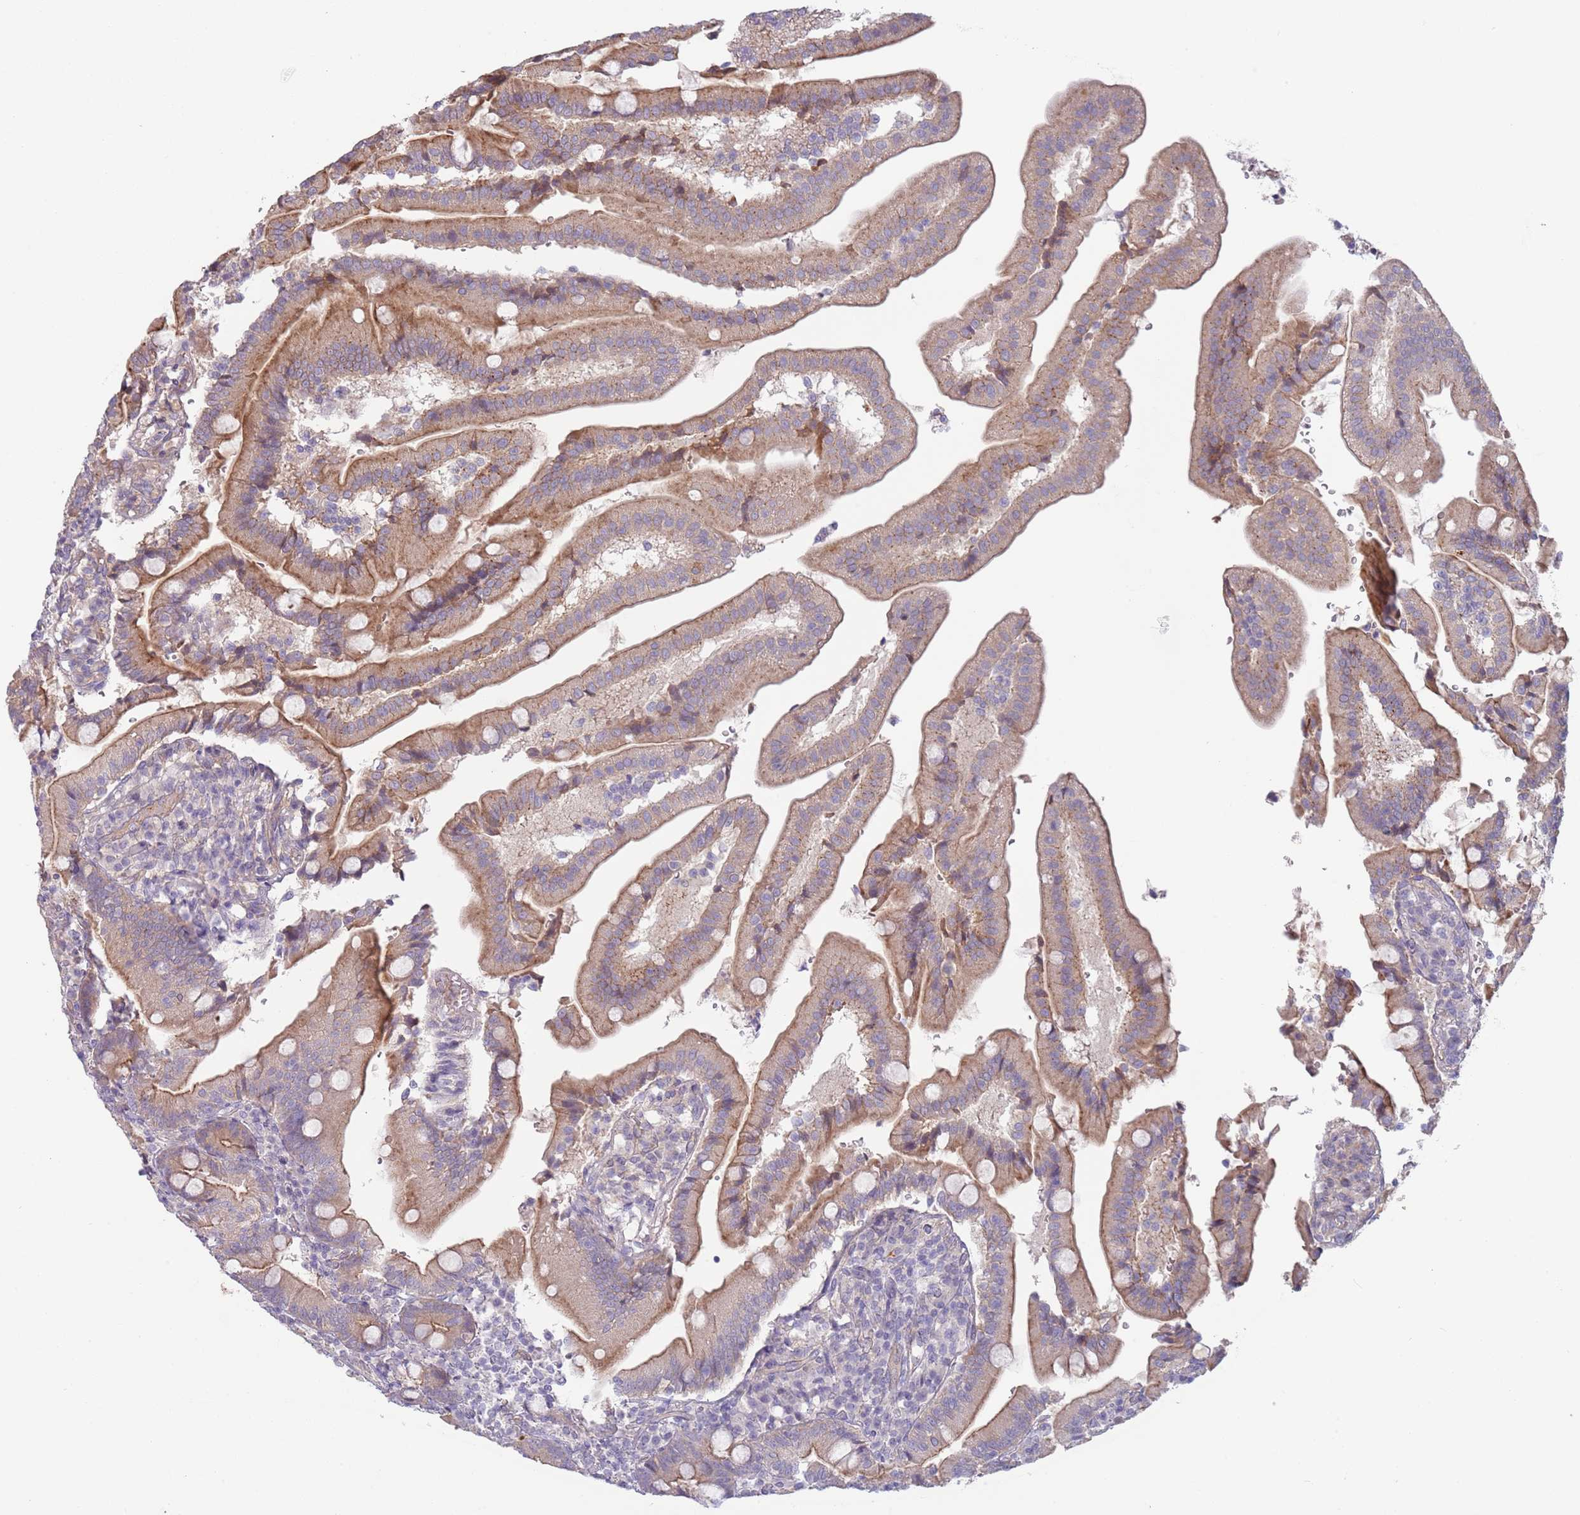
{"staining": {"intensity": "moderate", "quantity": ">75%", "location": "cytoplasmic/membranous"}, "tissue": "duodenum", "cell_type": "Glandular cells", "image_type": "normal", "snomed": [{"axis": "morphology", "description": "Normal tissue, NOS"}, {"axis": "topography", "description": "Duodenum"}], "caption": "Immunohistochemistry (IHC) histopathology image of unremarkable human duodenum stained for a protein (brown), which displays medium levels of moderate cytoplasmic/membranous positivity in about >75% of glandular cells.", "gene": "SAV1", "patient": {"sex": "female", "age": 67}}